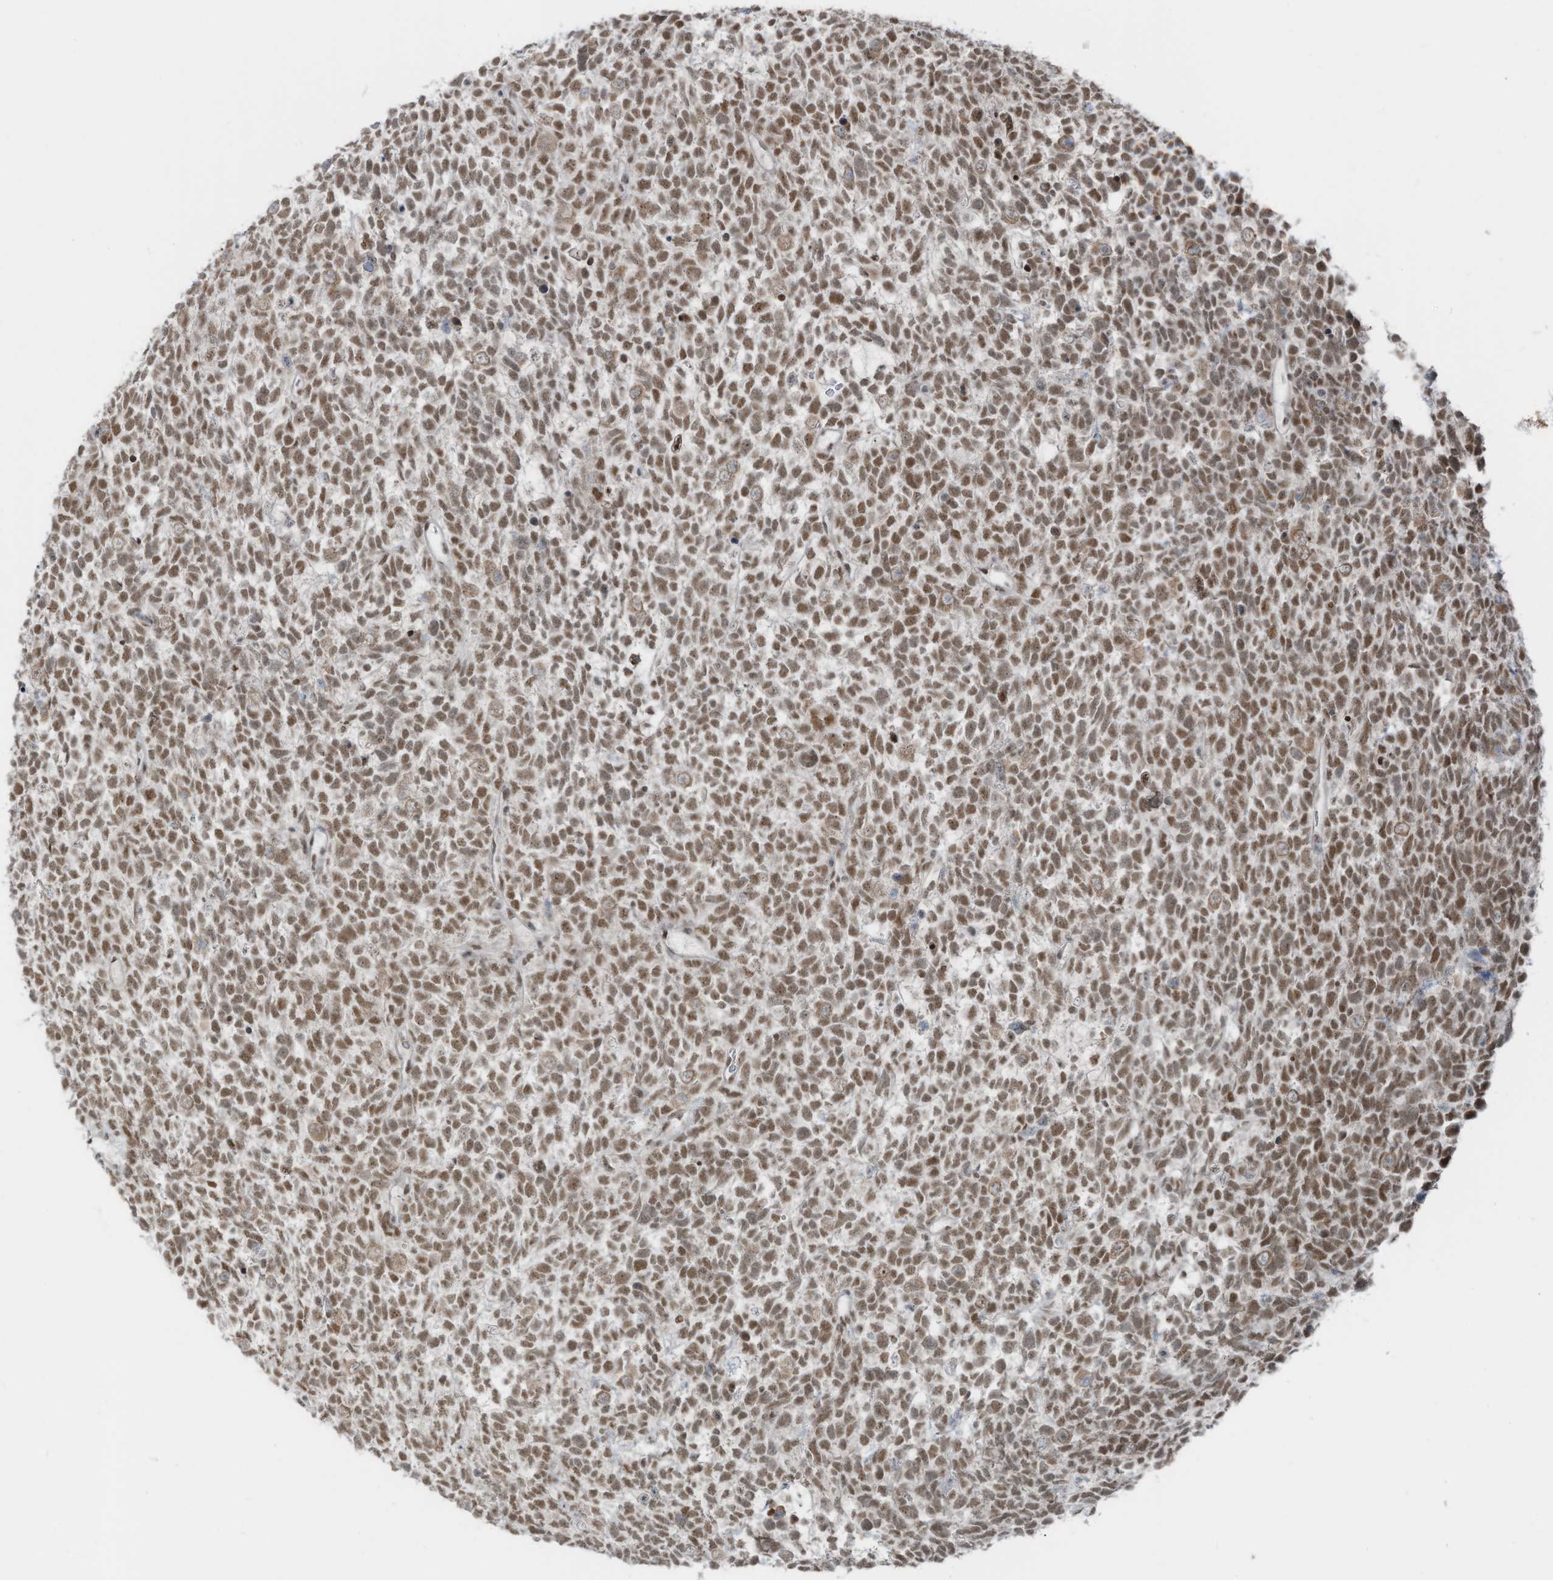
{"staining": {"intensity": "moderate", "quantity": ">75%", "location": "nuclear"}, "tissue": "urothelial cancer", "cell_type": "Tumor cells", "image_type": "cancer", "snomed": [{"axis": "morphology", "description": "Urothelial carcinoma, High grade"}, {"axis": "topography", "description": "Urinary bladder"}], "caption": "A medium amount of moderate nuclear positivity is present in approximately >75% of tumor cells in urothelial cancer tissue.", "gene": "WRNIP1", "patient": {"sex": "female", "age": 82}}